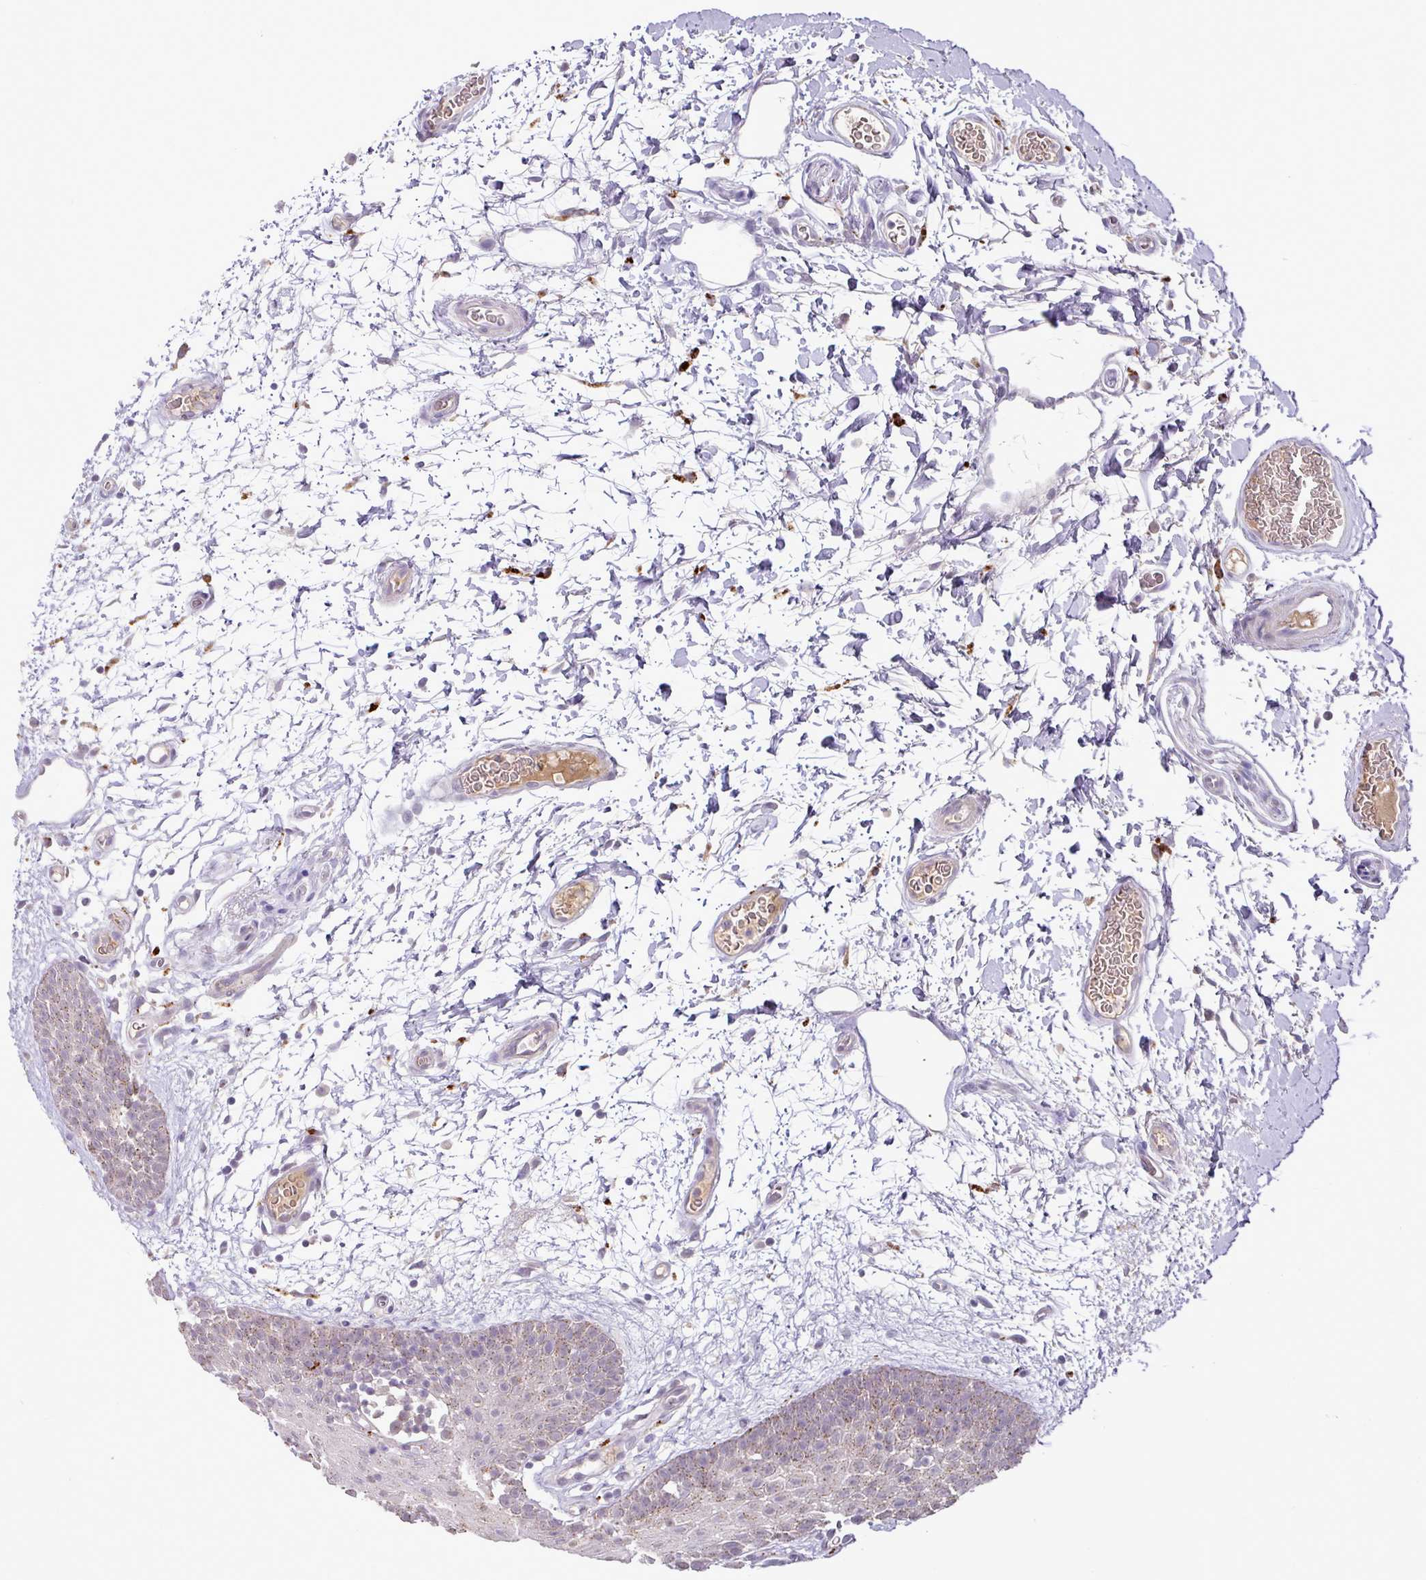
{"staining": {"intensity": "weak", "quantity": "25%-75%", "location": "cytoplasmic/membranous"}, "tissue": "oral mucosa", "cell_type": "Squamous epithelial cells", "image_type": "normal", "snomed": [{"axis": "morphology", "description": "Normal tissue, NOS"}, {"axis": "morphology", "description": "Squamous cell carcinoma, NOS"}, {"axis": "topography", "description": "Oral tissue"}, {"axis": "topography", "description": "Tounge, NOS"}, {"axis": "topography", "description": "Head-Neck"}], "caption": "Immunohistochemistry (IHC) micrograph of unremarkable oral mucosa: oral mucosa stained using immunohistochemistry (IHC) displays low levels of weak protein expression localized specifically in the cytoplasmic/membranous of squamous epithelial cells, appearing as a cytoplasmic/membranous brown color.", "gene": "PLEKHH3", "patient": {"sex": "male", "age": 76}}